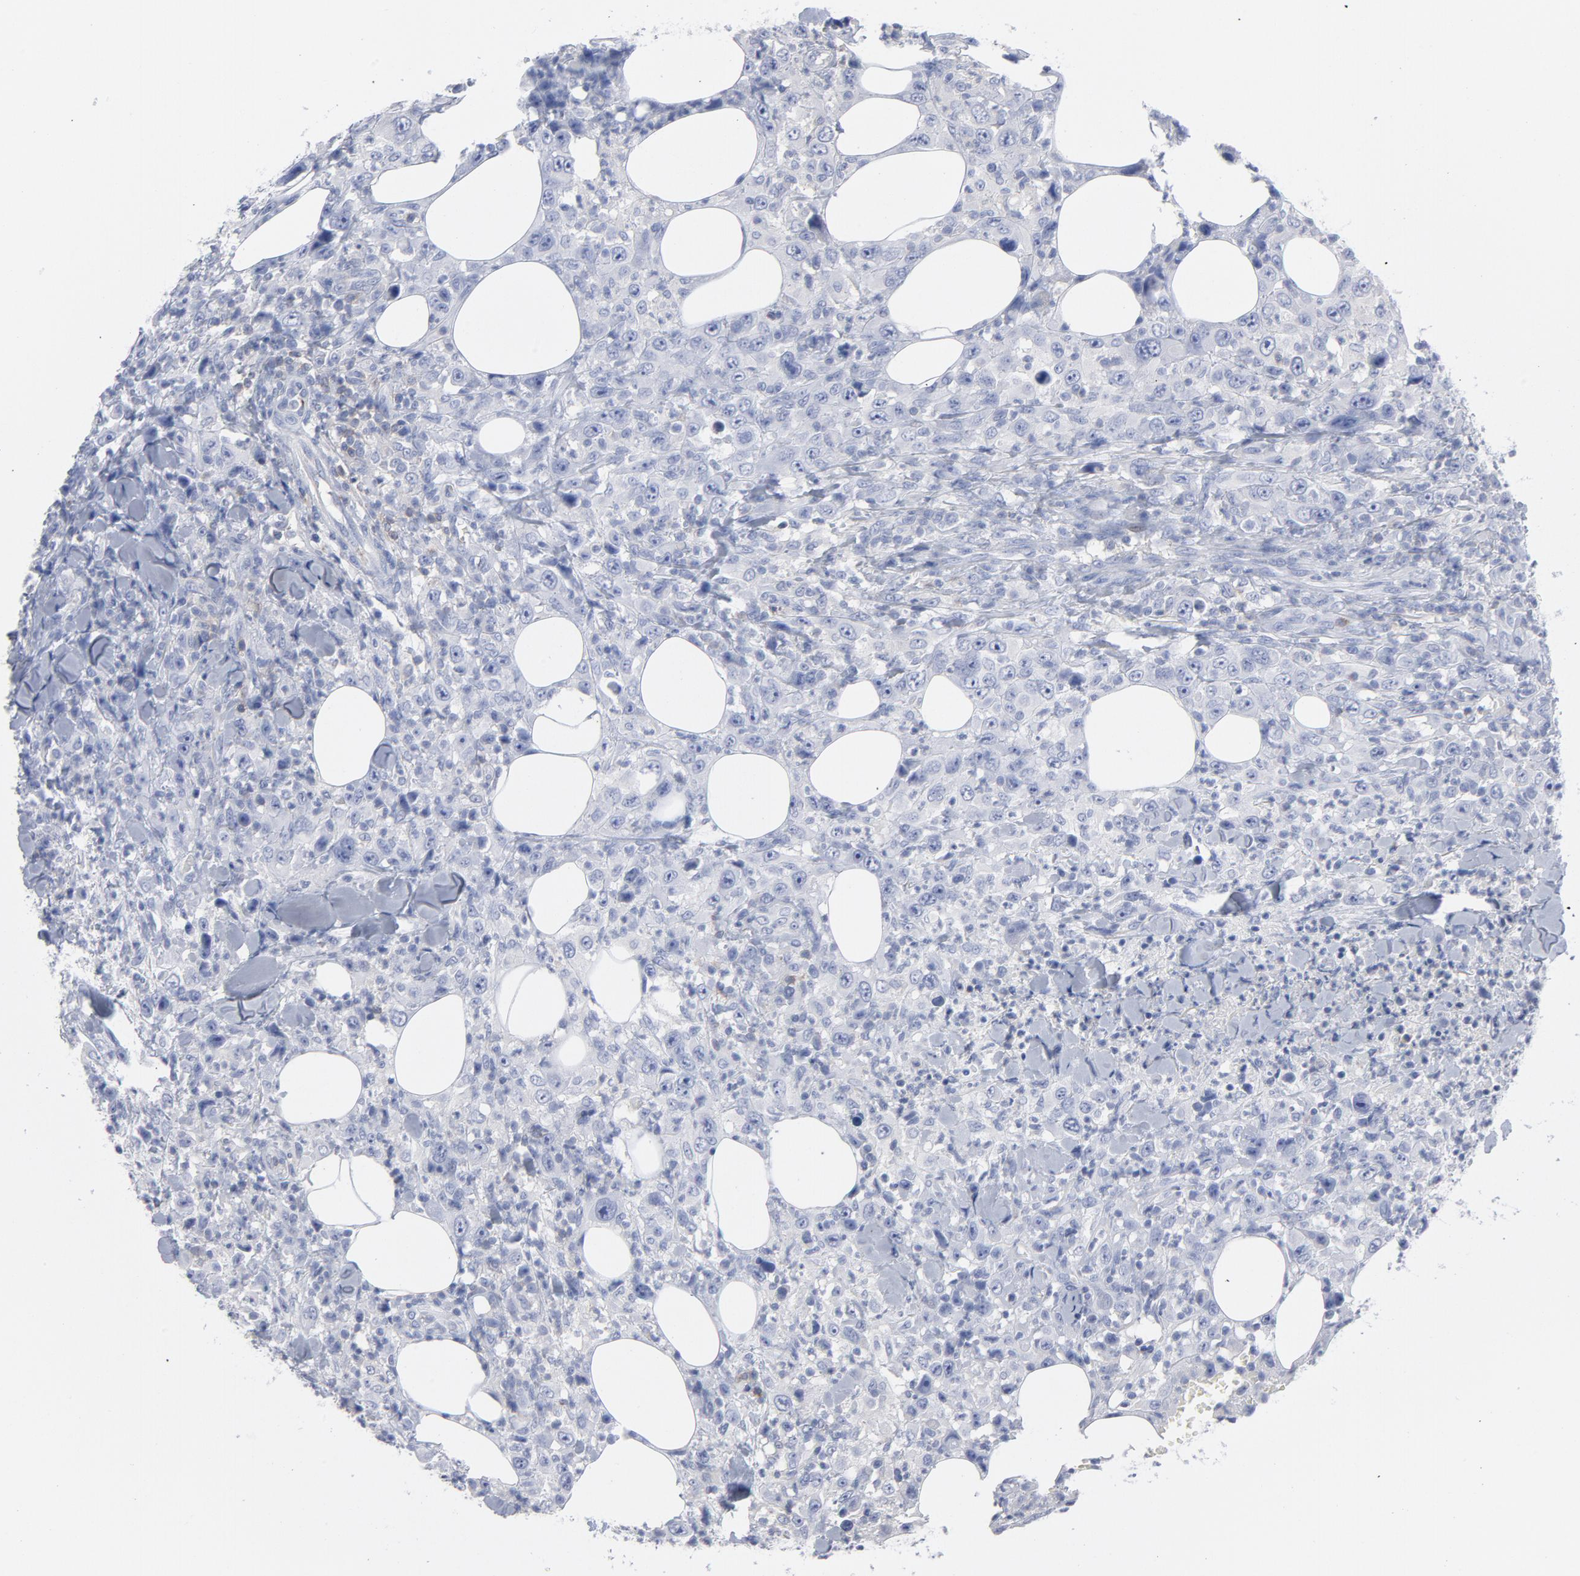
{"staining": {"intensity": "negative", "quantity": "none", "location": "none"}, "tissue": "thyroid cancer", "cell_type": "Tumor cells", "image_type": "cancer", "snomed": [{"axis": "morphology", "description": "Carcinoma, NOS"}, {"axis": "topography", "description": "Thyroid gland"}], "caption": "The photomicrograph demonstrates no staining of tumor cells in thyroid cancer (carcinoma). (DAB (3,3'-diaminobenzidine) IHC with hematoxylin counter stain).", "gene": "P2RY8", "patient": {"sex": "female", "age": 77}}